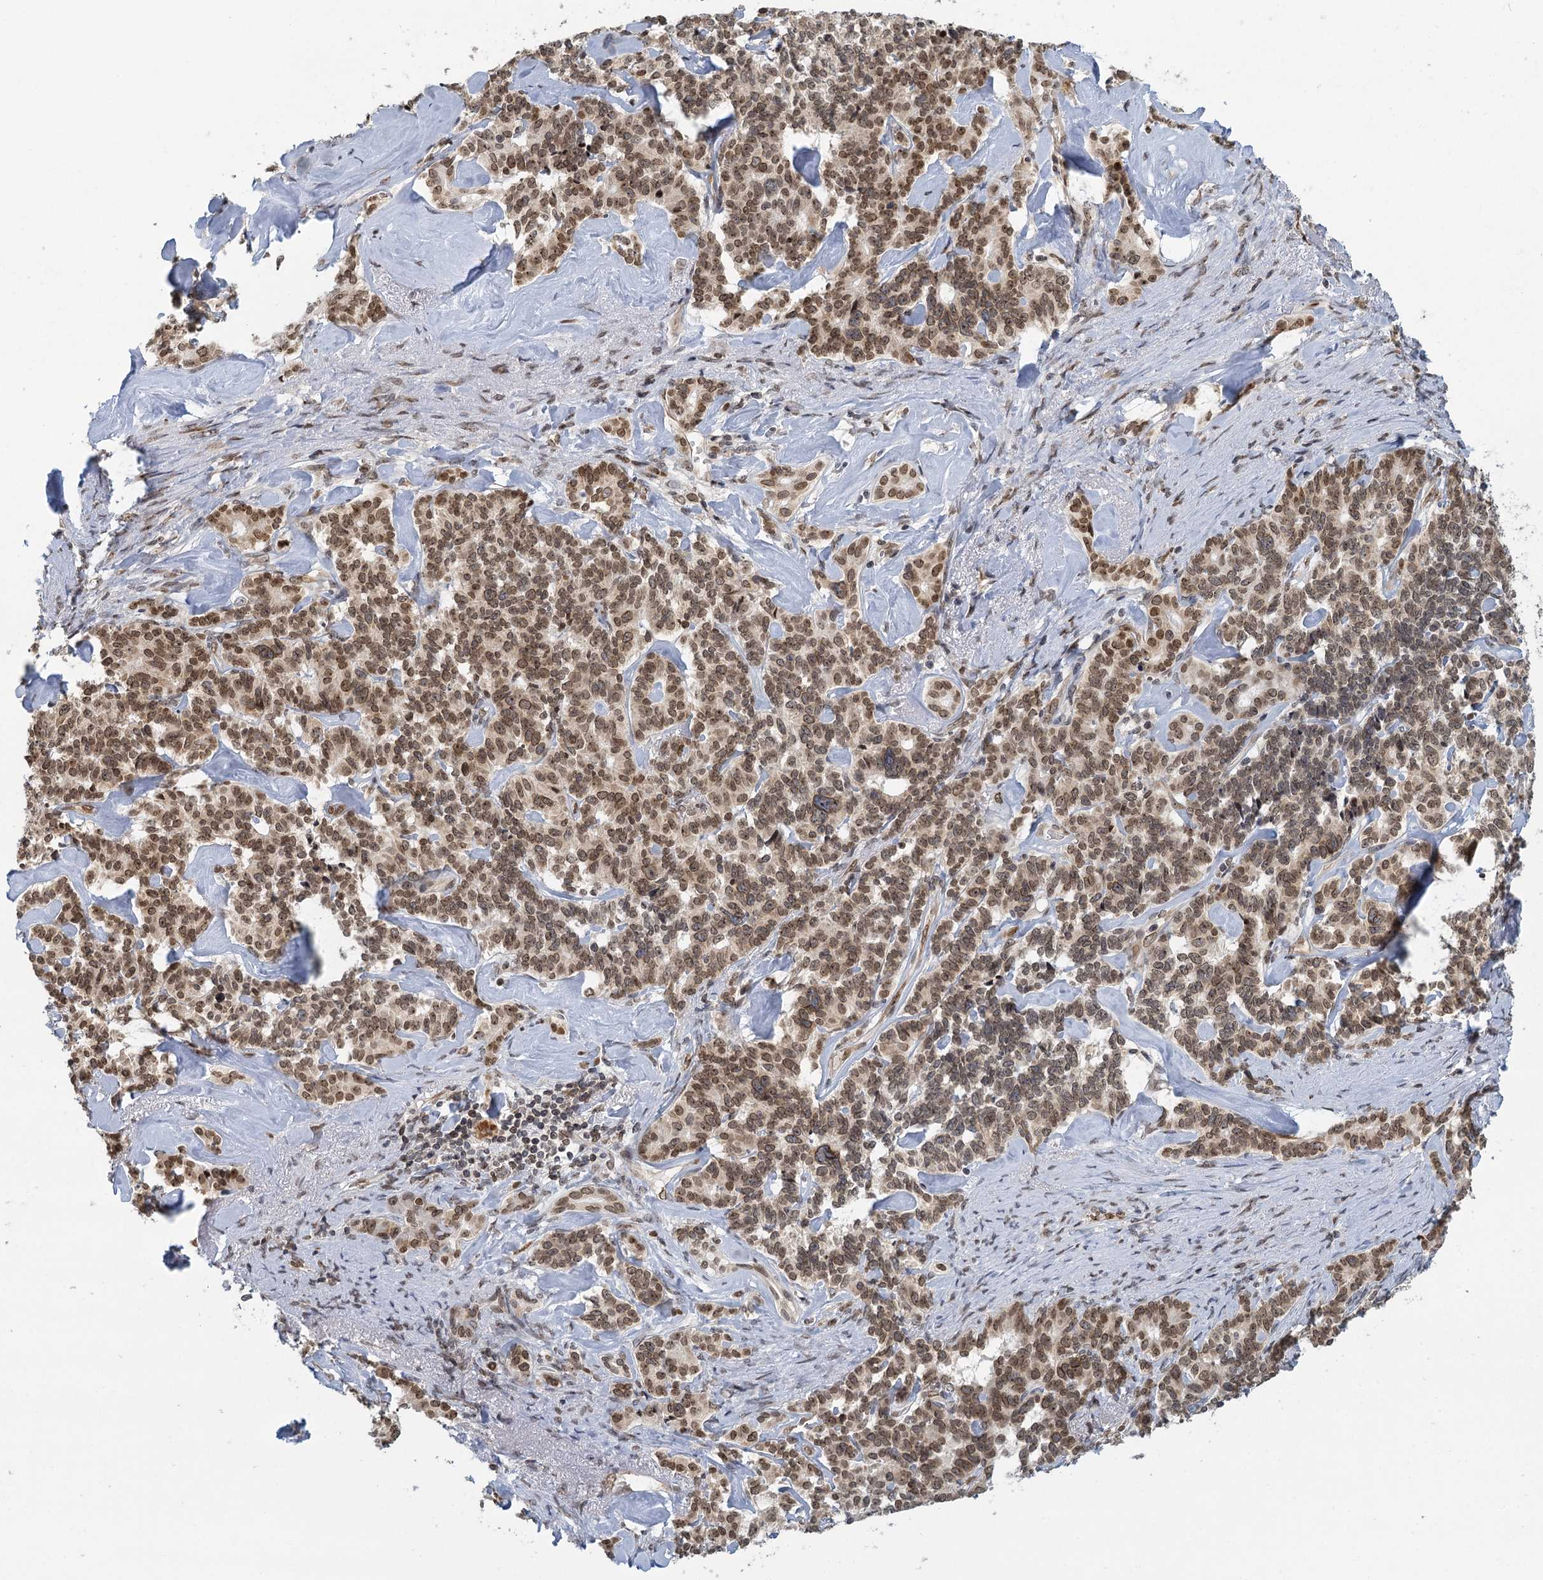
{"staining": {"intensity": "moderate", "quantity": ">75%", "location": "nuclear"}, "tissue": "pancreatic cancer", "cell_type": "Tumor cells", "image_type": "cancer", "snomed": [{"axis": "morphology", "description": "Adenocarcinoma, NOS"}, {"axis": "topography", "description": "Pancreas"}], "caption": "The photomicrograph shows a brown stain indicating the presence of a protein in the nuclear of tumor cells in pancreatic adenocarcinoma. (DAB (3,3'-diaminobenzidine) = brown stain, brightfield microscopy at high magnification).", "gene": "TREX1", "patient": {"sex": "female", "age": 74}}